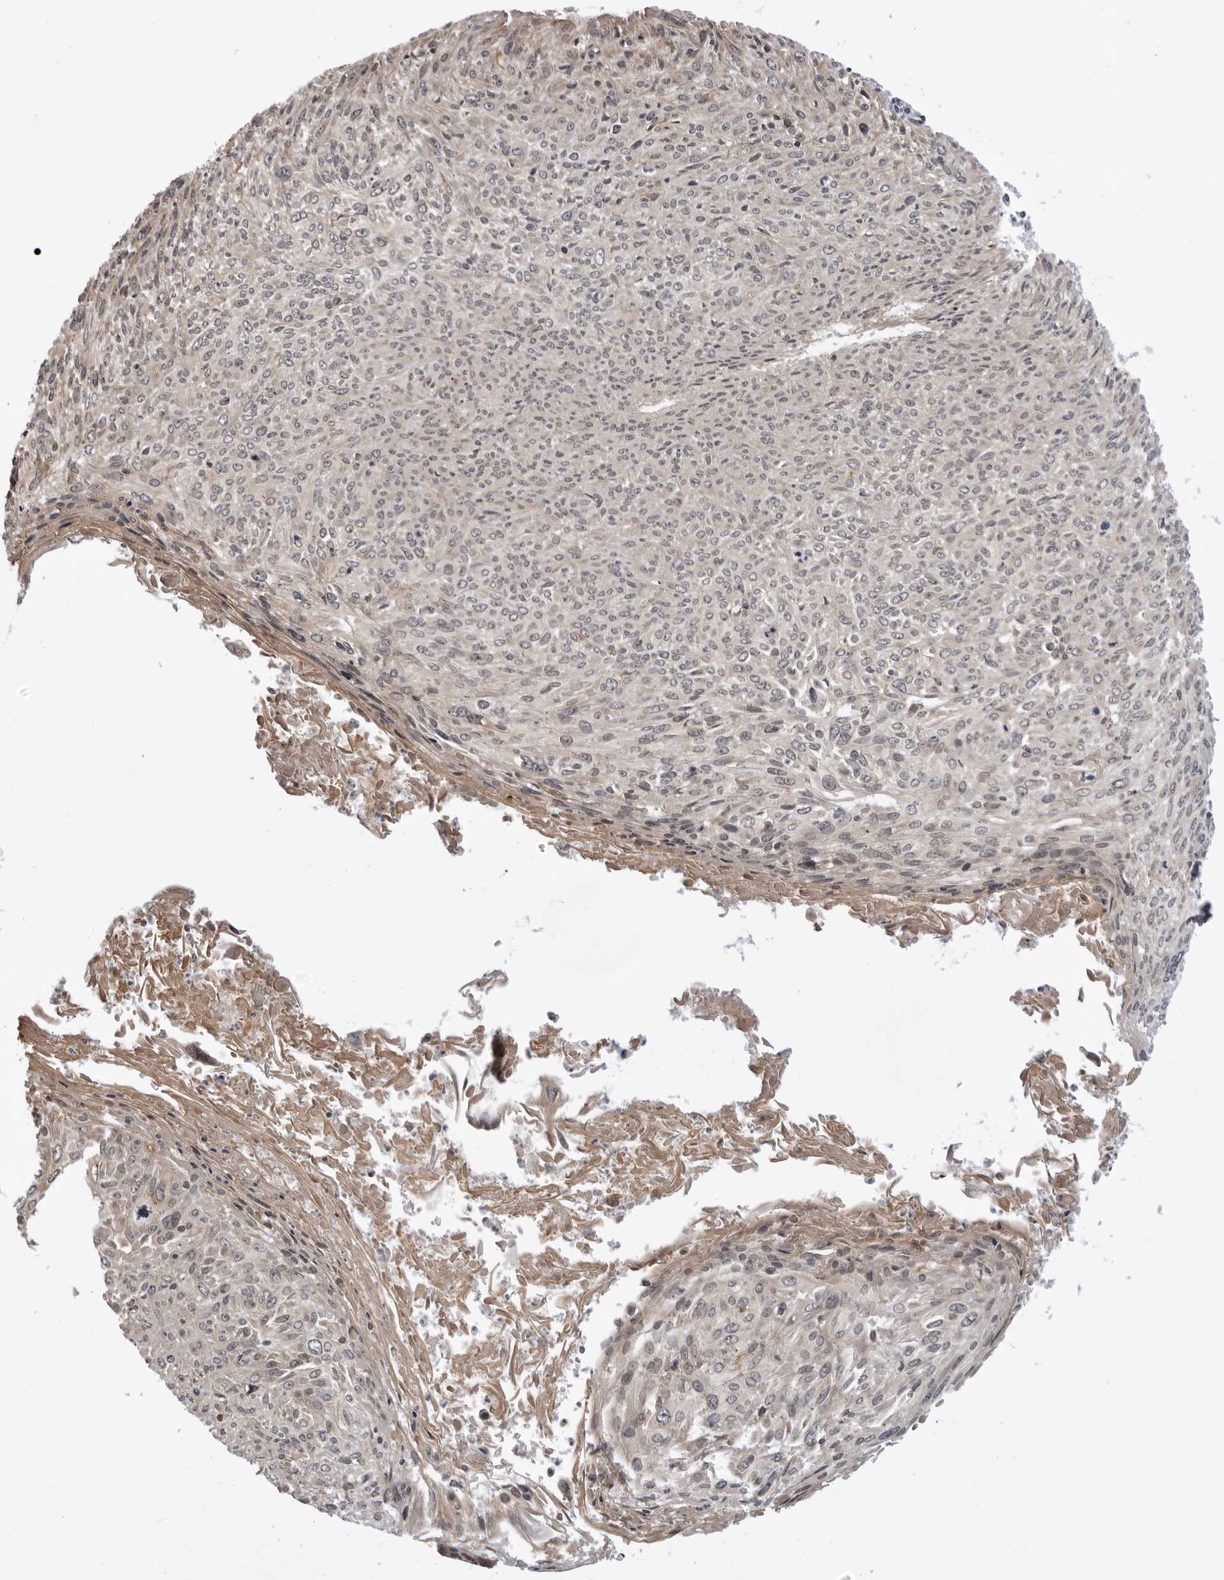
{"staining": {"intensity": "weak", "quantity": "<25%", "location": "nuclear"}, "tissue": "cervical cancer", "cell_type": "Tumor cells", "image_type": "cancer", "snomed": [{"axis": "morphology", "description": "Squamous cell carcinoma, NOS"}, {"axis": "topography", "description": "Cervix"}], "caption": "The micrograph shows no staining of tumor cells in cervical cancer (squamous cell carcinoma).", "gene": "LRRC45", "patient": {"sex": "female", "age": 51}}